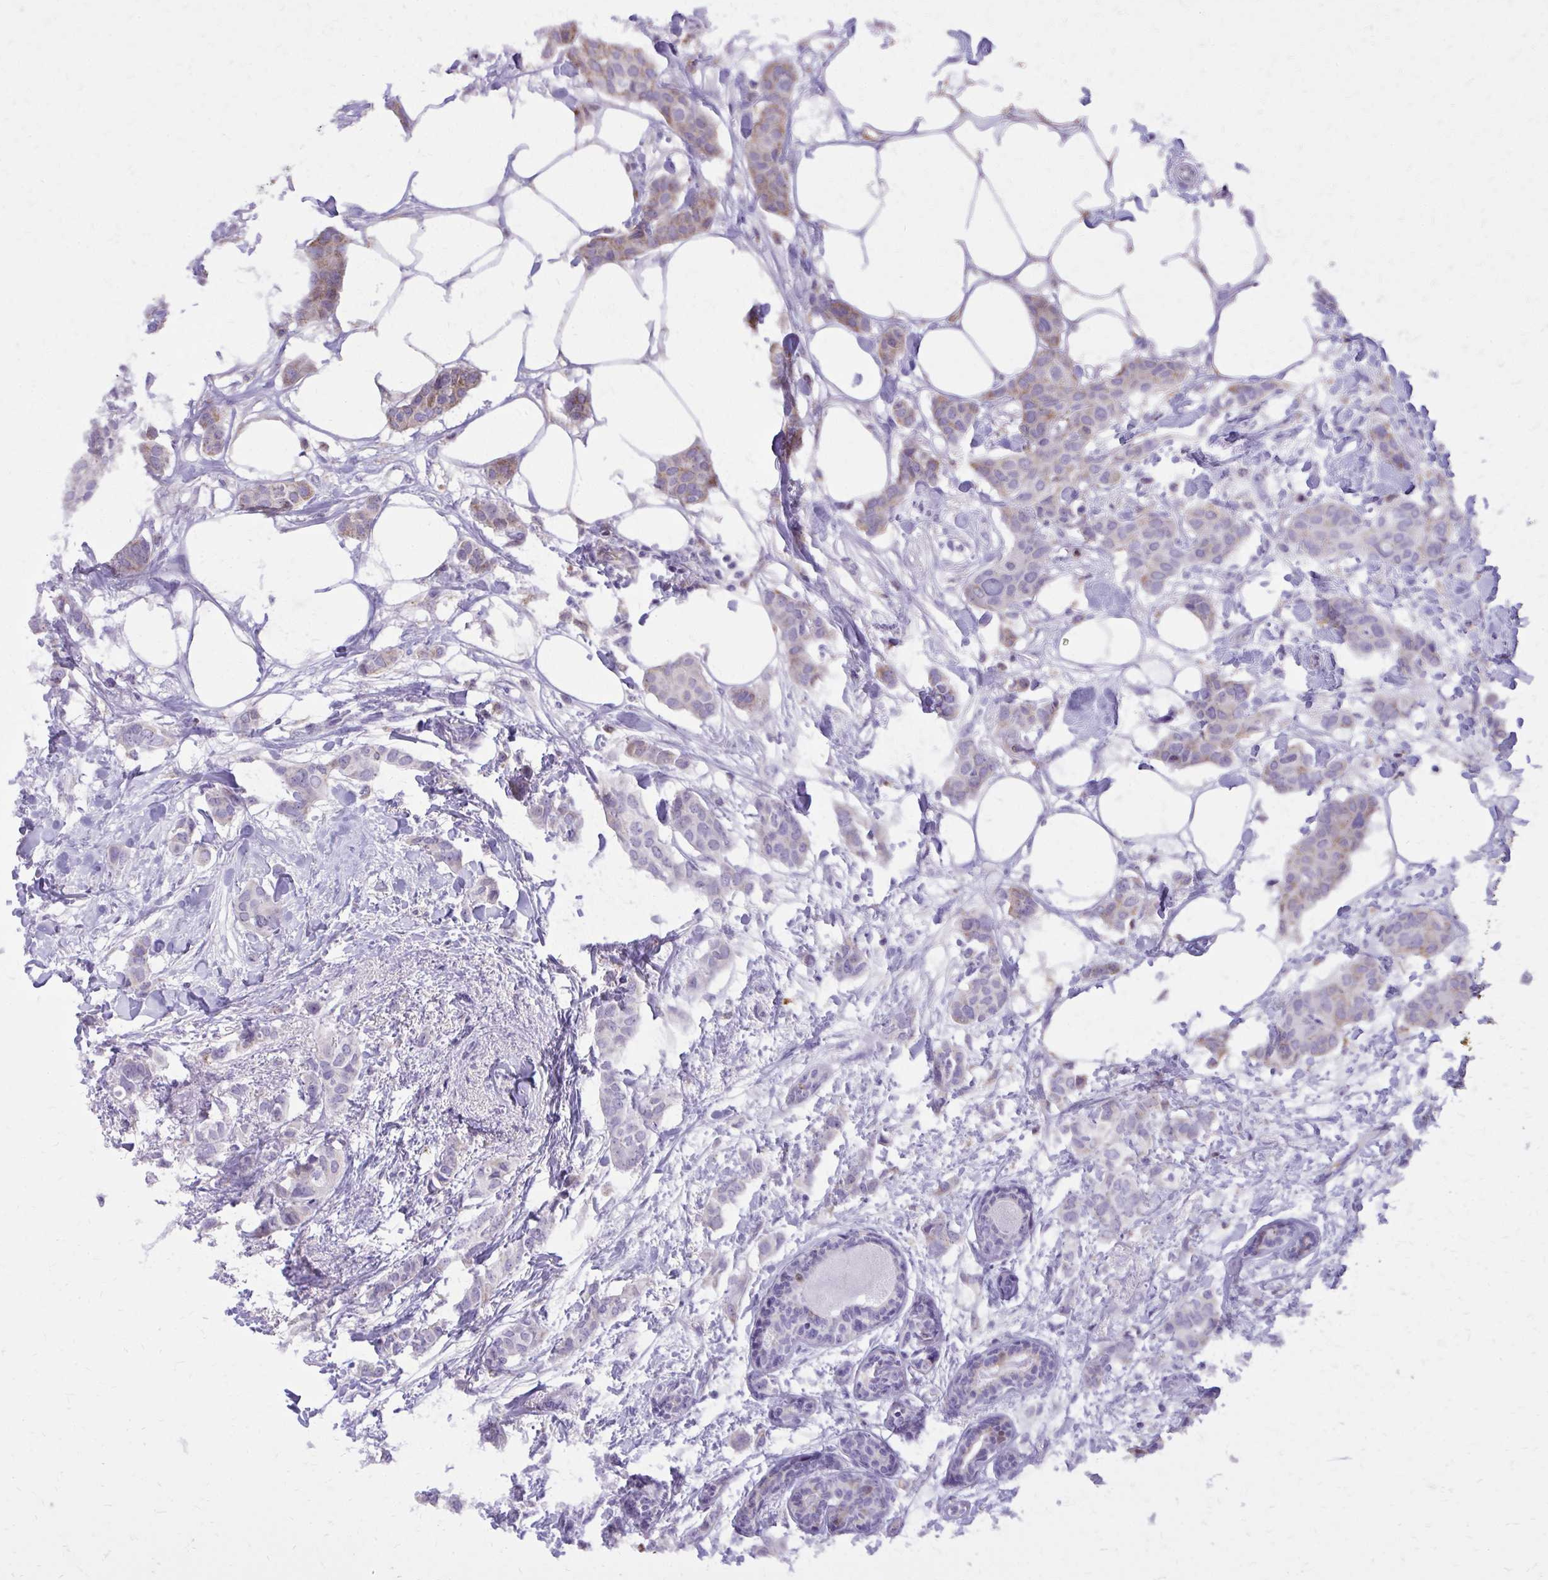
{"staining": {"intensity": "weak", "quantity": "25%-75%", "location": "cytoplasmic/membranous"}, "tissue": "breast cancer", "cell_type": "Tumor cells", "image_type": "cancer", "snomed": [{"axis": "morphology", "description": "Duct carcinoma"}, {"axis": "topography", "description": "Breast"}], "caption": "Tumor cells show low levels of weak cytoplasmic/membranous staining in about 25%-75% of cells in breast cancer (invasive ductal carcinoma). (Stains: DAB in brown, nuclei in blue, Microscopy: brightfield microscopy at high magnification).", "gene": "CAT", "patient": {"sex": "female", "age": 62}}